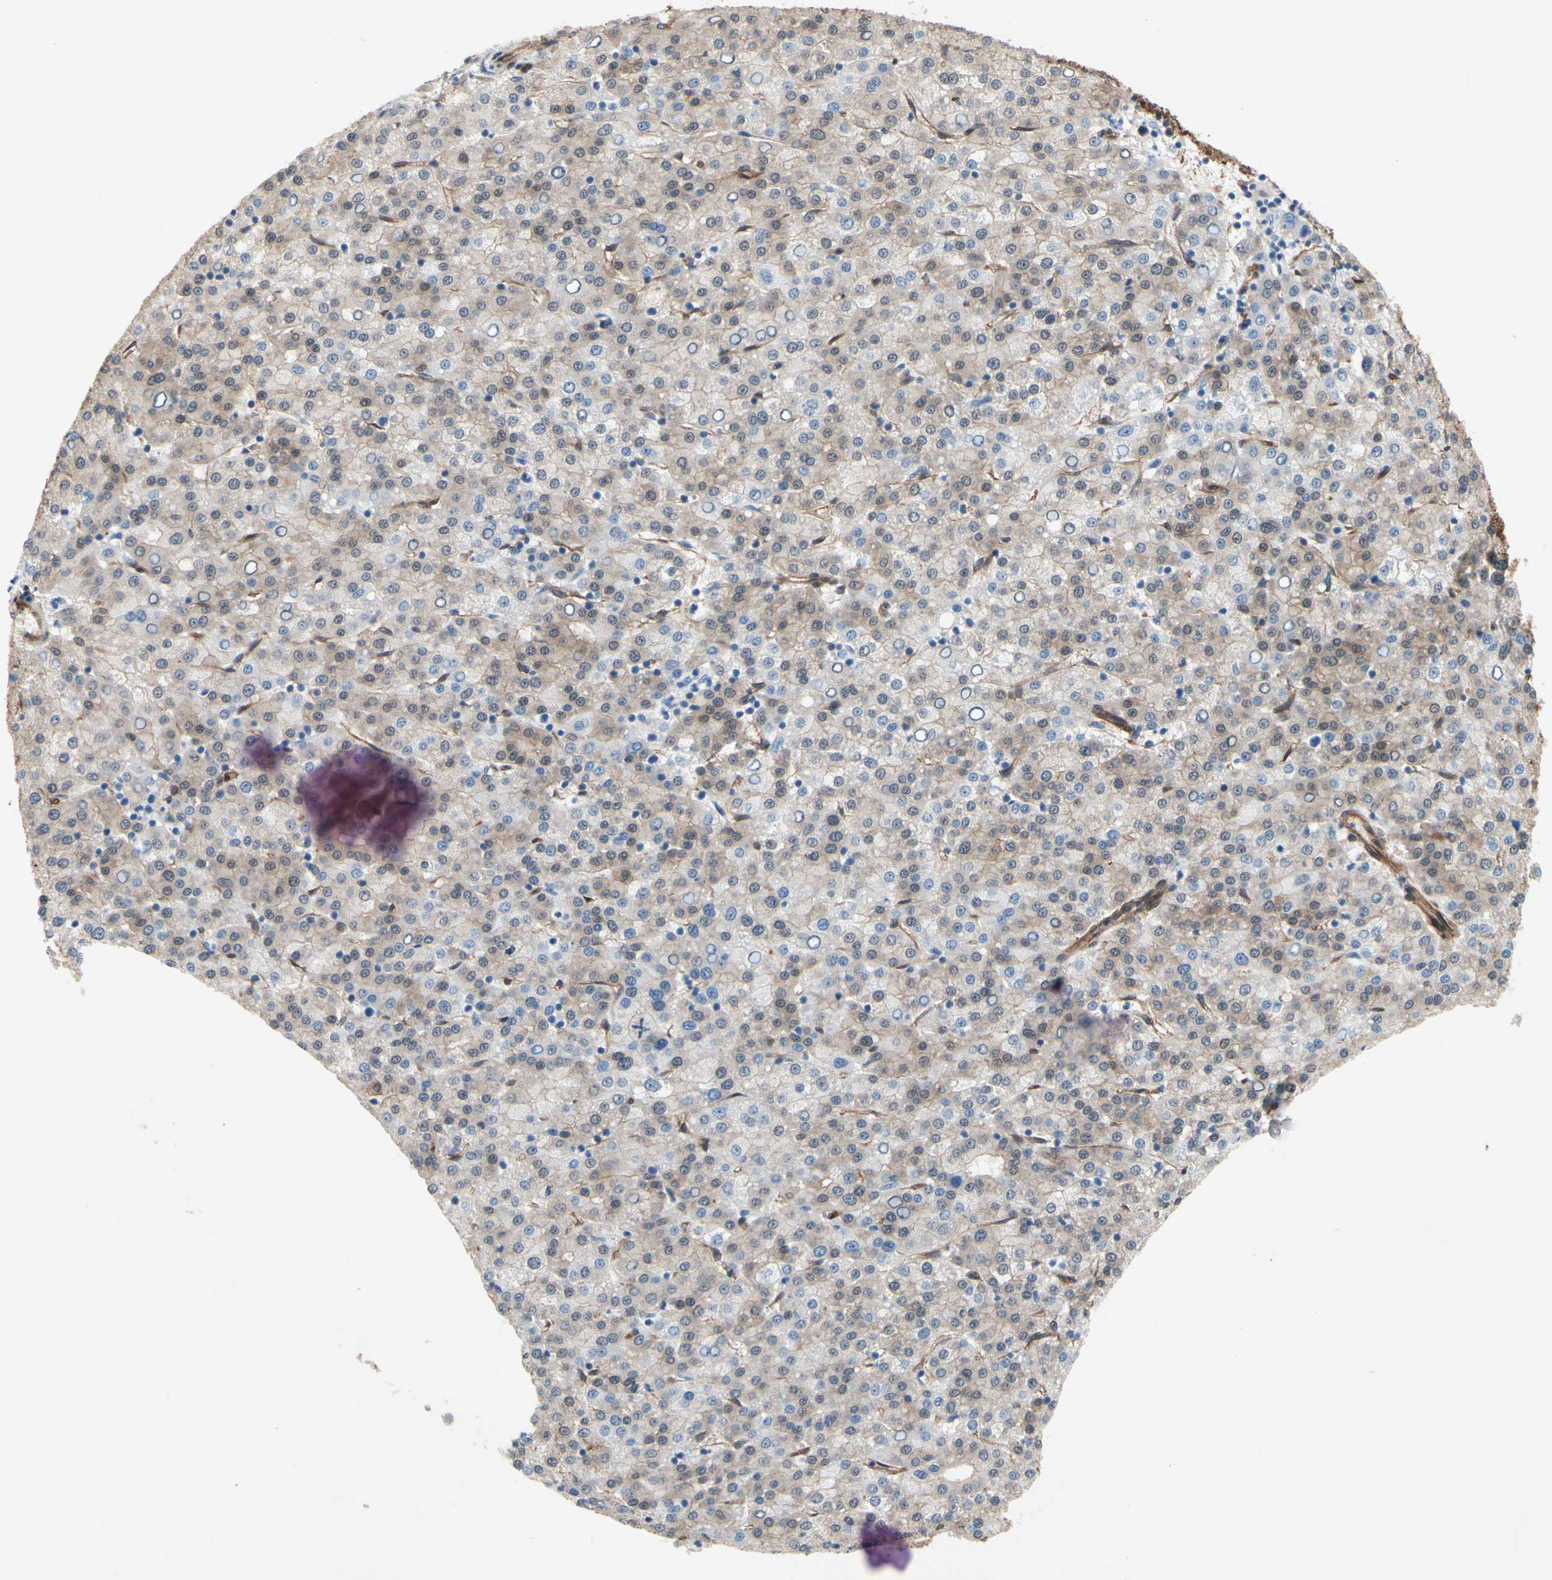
{"staining": {"intensity": "weak", "quantity": "25%-75%", "location": "cytoplasmic/membranous"}, "tissue": "liver cancer", "cell_type": "Tumor cells", "image_type": "cancer", "snomed": [{"axis": "morphology", "description": "Carcinoma, Hepatocellular, NOS"}, {"axis": "topography", "description": "Liver"}], "caption": "This photomicrograph reveals immunohistochemistry staining of liver cancer (hepatocellular carcinoma), with low weak cytoplasmic/membranous staining in about 25%-75% of tumor cells.", "gene": "CTTNBP2", "patient": {"sex": "female", "age": 58}}